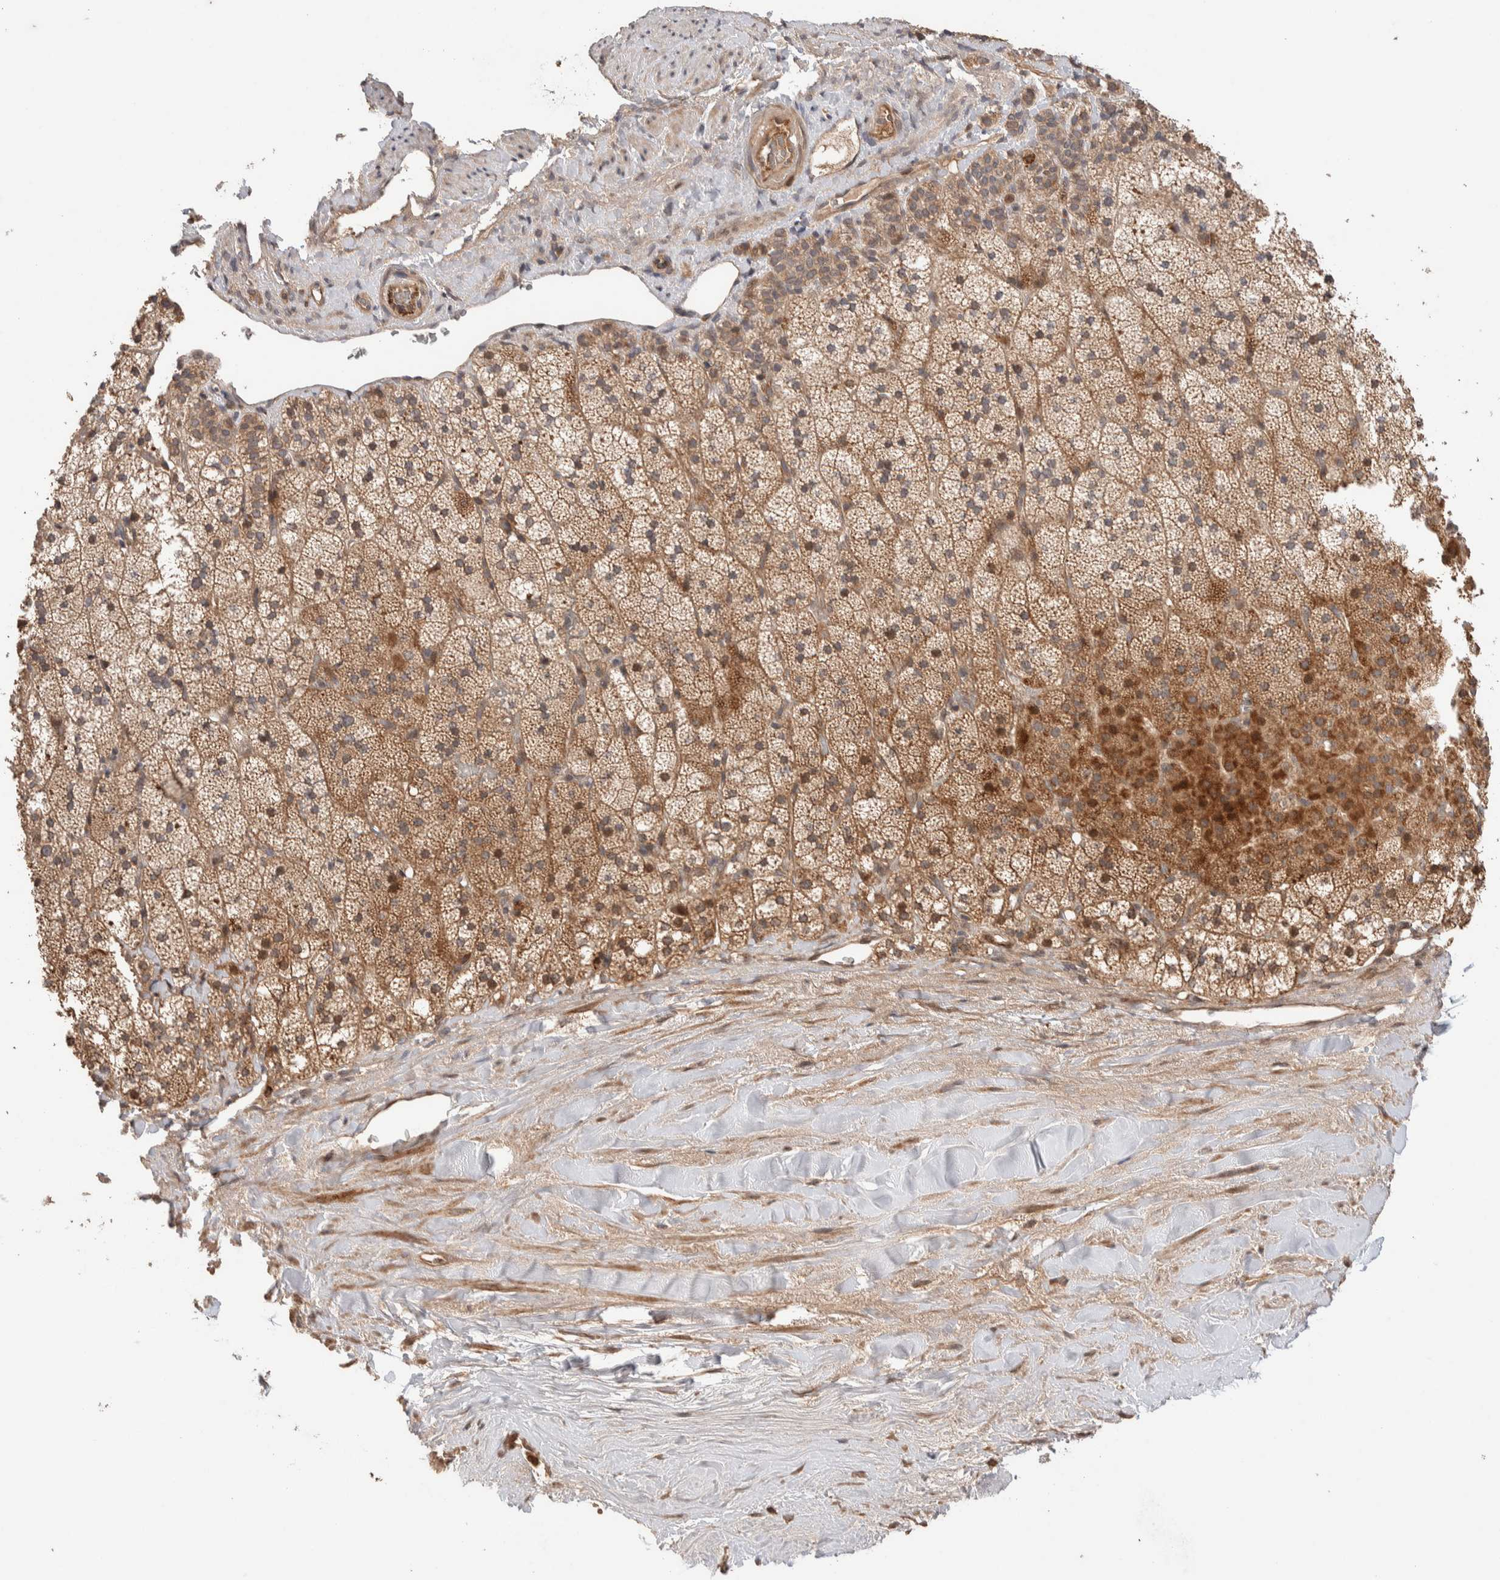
{"staining": {"intensity": "moderate", "quantity": ">75%", "location": "cytoplasmic/membranous,nuclear"}, "tissue": "adrenal gland", "cell_type": "Glandular cells", "image_type": "normal", "snomed": [{"axis": "morphology", "description": "Normal tissue, NOS"}, {"axis": "topography", "description": "Adrenal gland"}], "caption": "High-power microscopy captured an immunohistochemistry micrograph of unremarkable adrenal gland, revealing moderate cytoplasmic/membranous,nuclear staining in approximately >75% of glandular cells.", "gene": "PRDM15", "patient": {"sex": "male", "age": 35}}